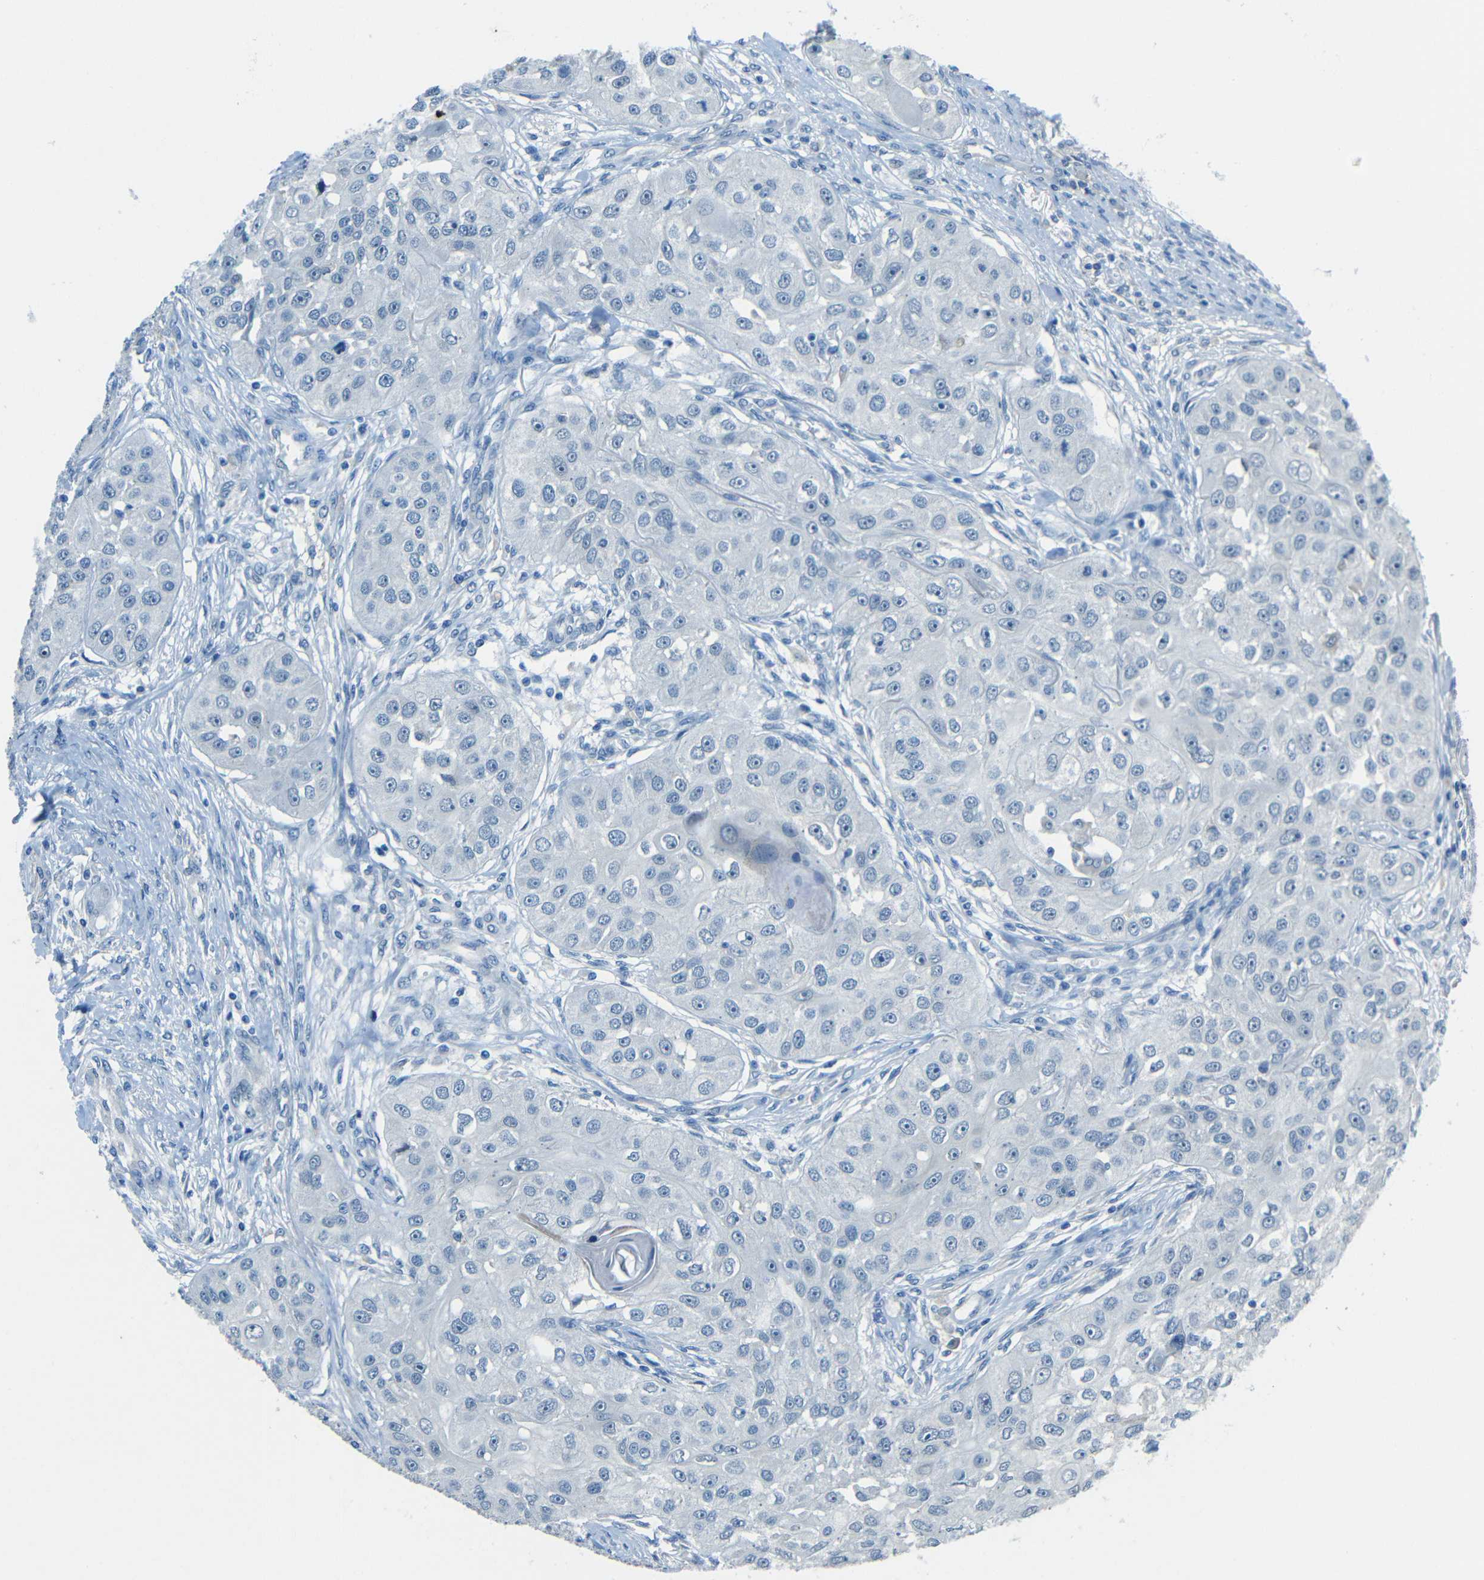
{"staining": {"intensity": "negative", "quantity": "none", "location": "none"}, "tissue": "head and neck cancer", "cell_type": "Tumor cells", "image_type": "cancer", "snomed": [{"axis": "morphology", "description": "Normal tissue, NOS"}, {"axis": "morphology", "description": "Squamous cell carcinoma, NOS"}, {"axis": "topography", "description": "Skeletal muscle"}, {"axis": "topography", "description": "Head-Neck"}], "caption": "Protein analysis of head and neck squamous cell carcinoma displays no significant staining in tumor cells.", "gene": "ANKRD22", "patient": {"sex": "male", "age": 51}}